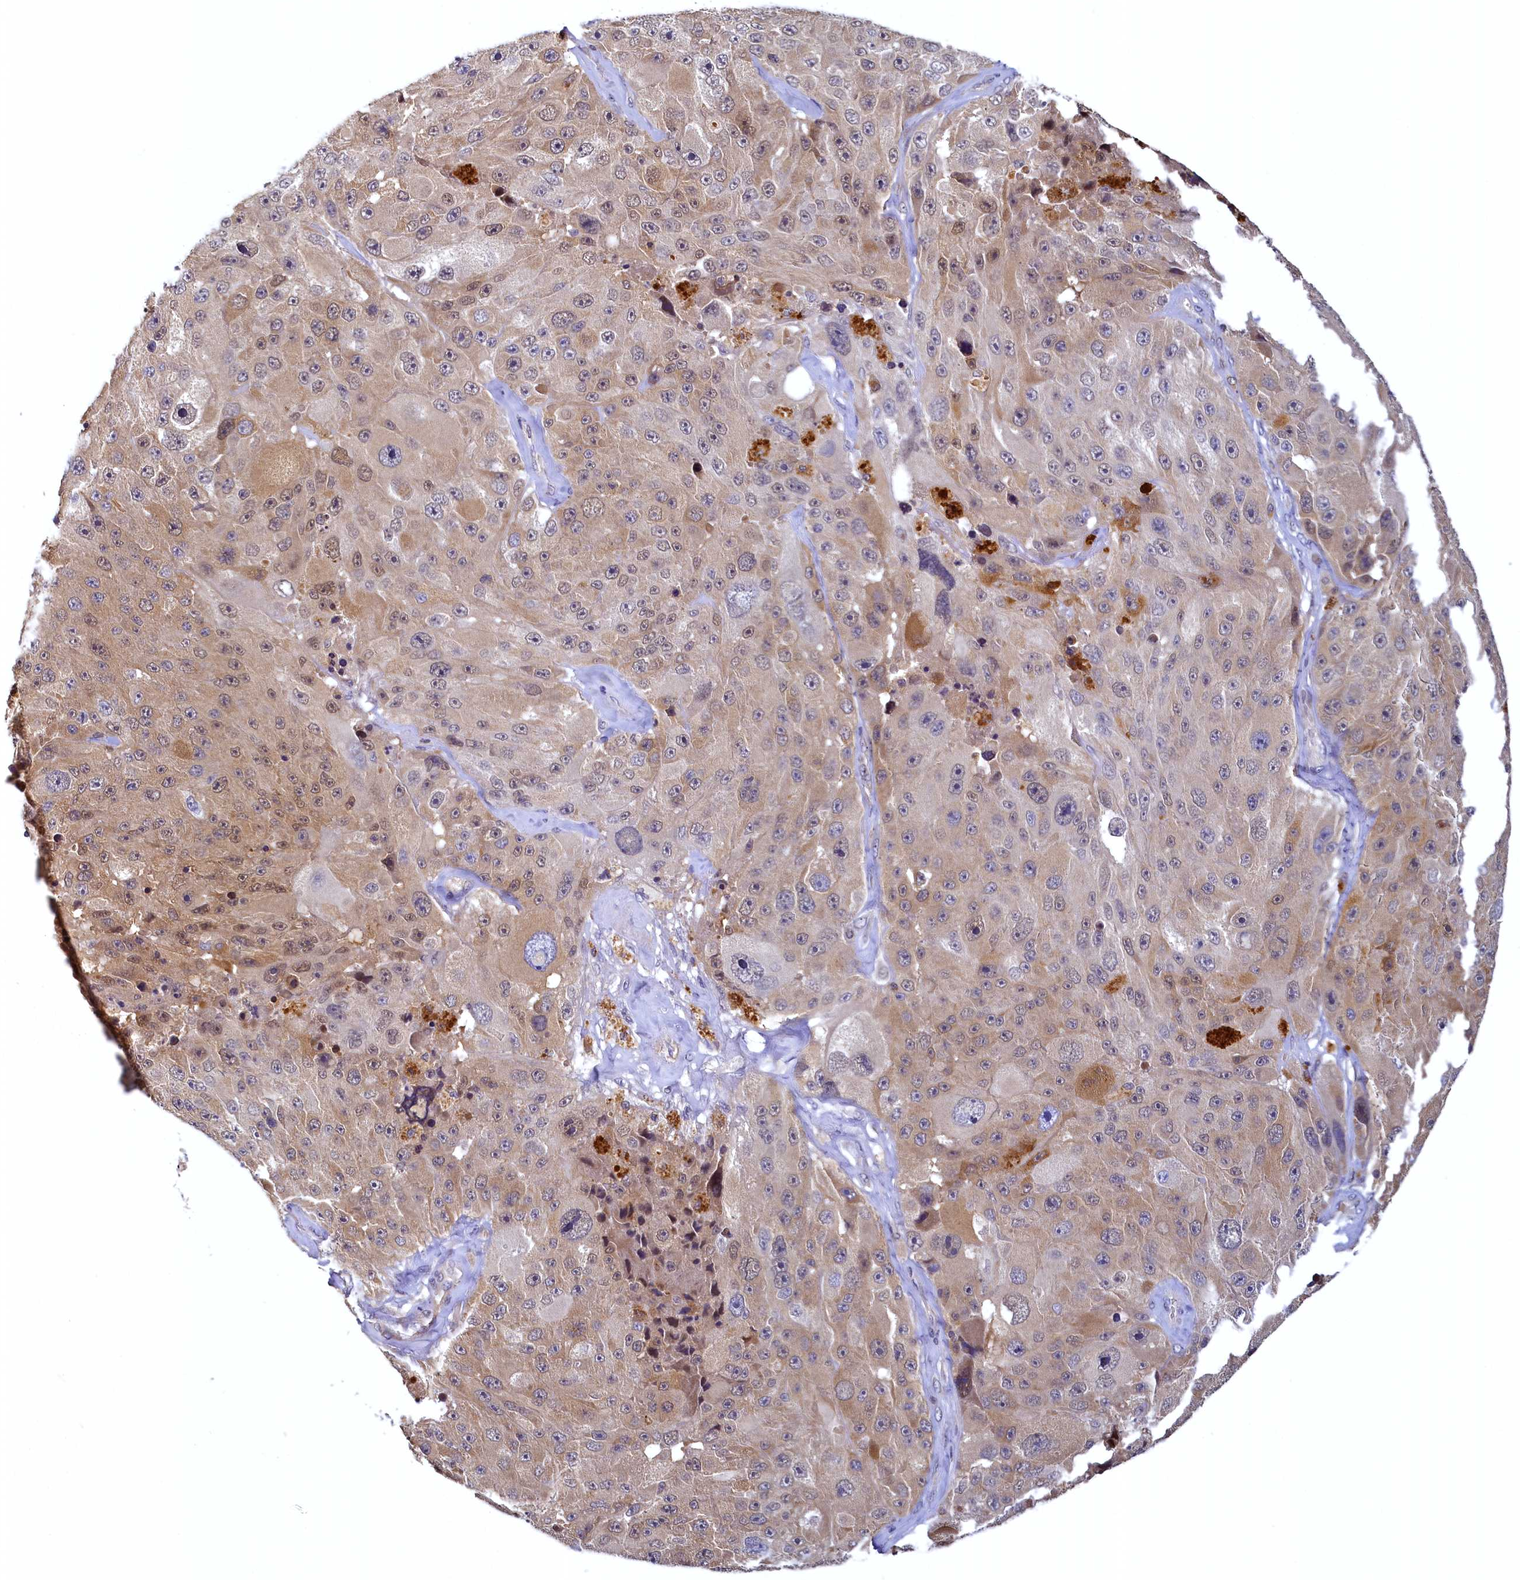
{"staining": {"intensity": "moderate", "quantity": "25%-75%", "location": "cytoplasmic/membranous"}, "tissue": "melanoma", "cell_type": "Tumor cells", "image_type": "cancer", "snomed": [{"axis": "morphology", "description": "Malignant melanoma, Metastatic site"}, {"axis": "topography", "description": "Lymph node"}], "caption": "This histopathology image shows IHC staining of malignant melanoma (metastatic site), with medium moderate cytoplasmic/membranous staining in about 25%-75% of tumor cells.", "gene": "PAAF1", "patient": {"sex": "male", "age": 62}}